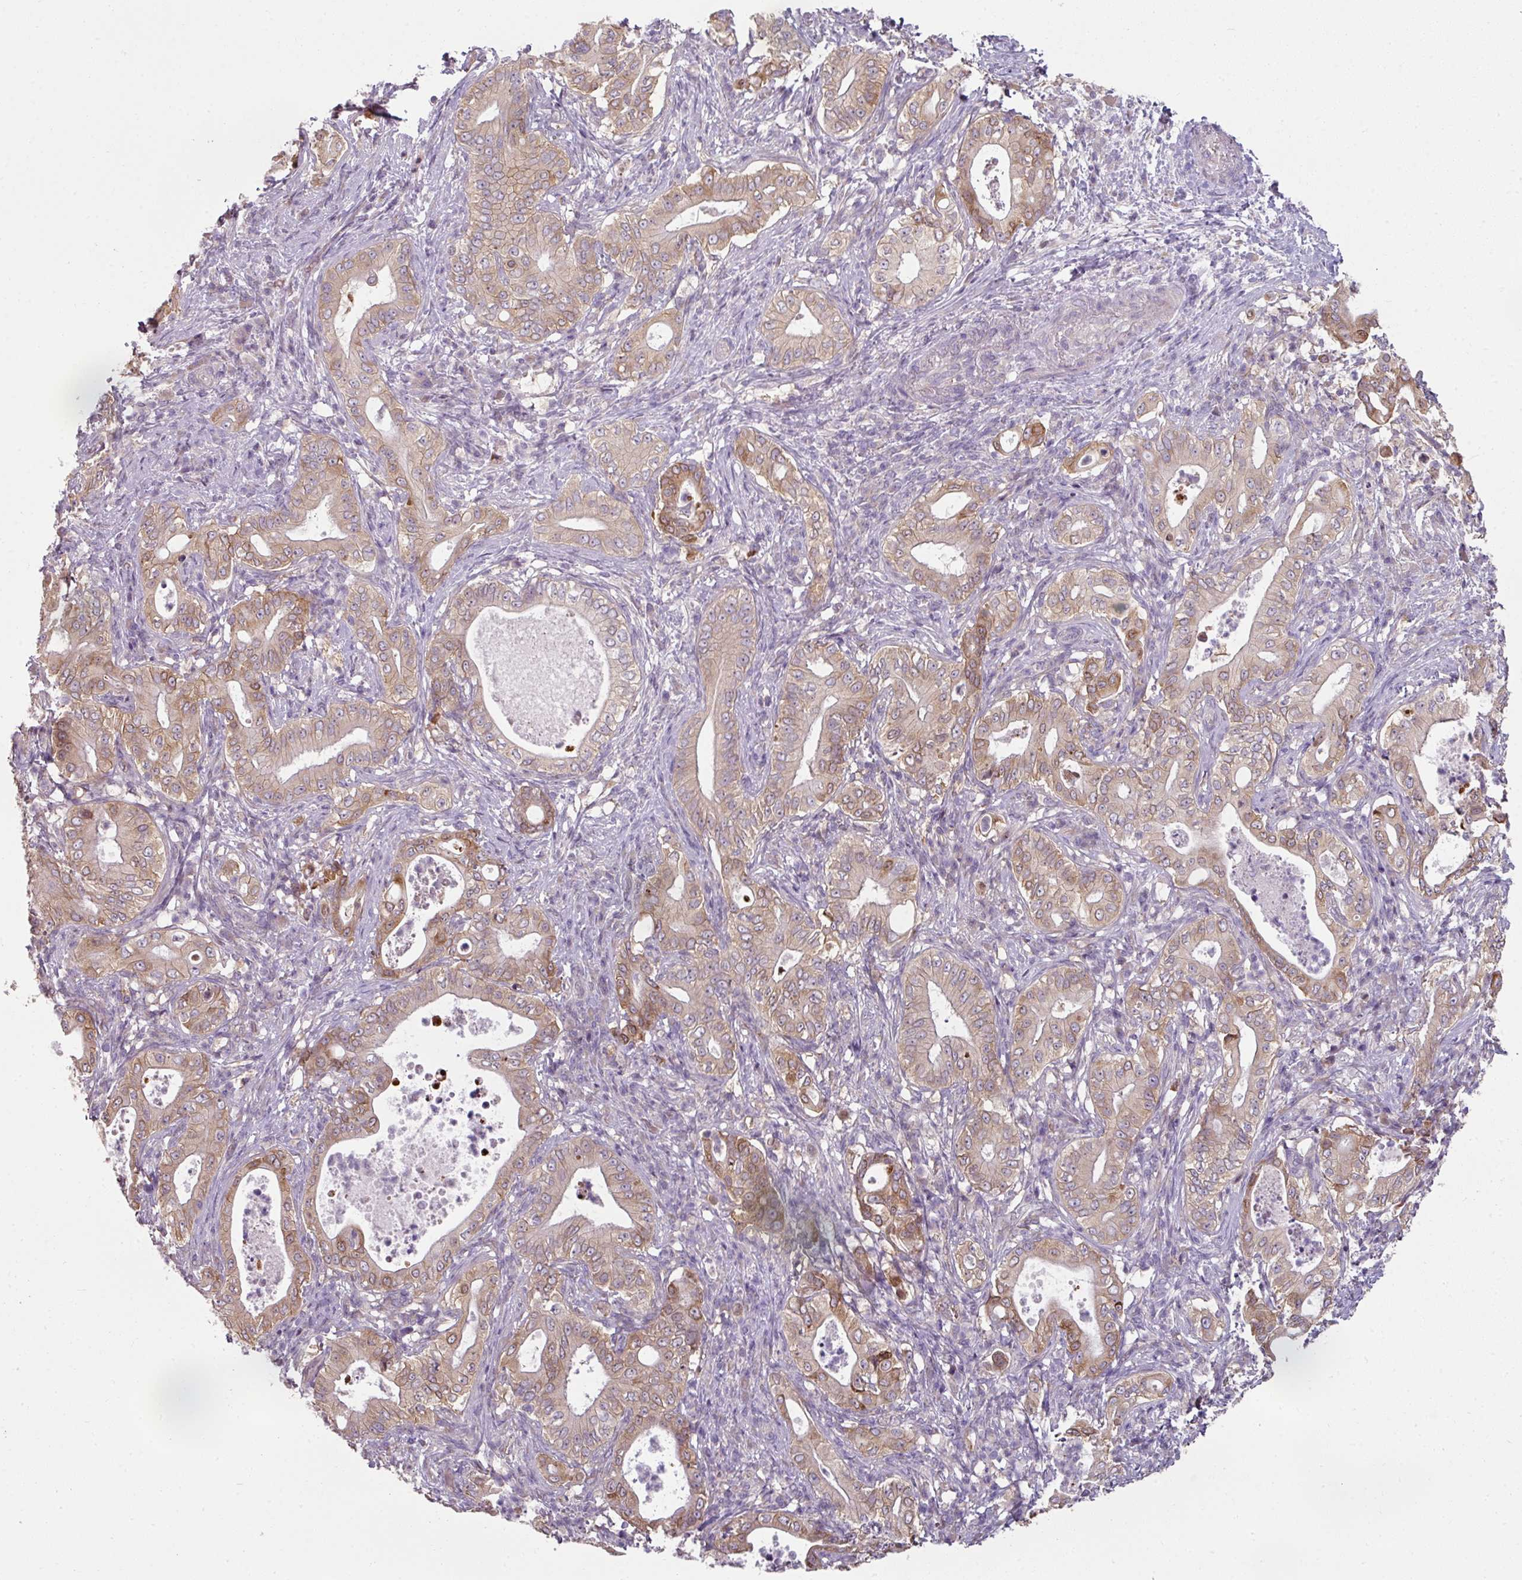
{"staining": {"intensity": "moderate", "quantity": "25%-75%", "location": "cytoplasmic/membranous"}, "tissue": "pancreatic cancer", "cell_type": "Tumor cells", "image_type": "cancer", "snomed": [{"axis": "morphology", "description": "Adenocarcinoma, NOS"}, {"axis": "topography", "description": "Pancreas"}], "caption": "A brown stain highlights moderate cytoplasmic/membranous positivity of a protein in pancreatic cancer (adenocarcinoma) tumor cells.", "gene": "C19orf33", "patient": {"sex": "male", "age": 71}}